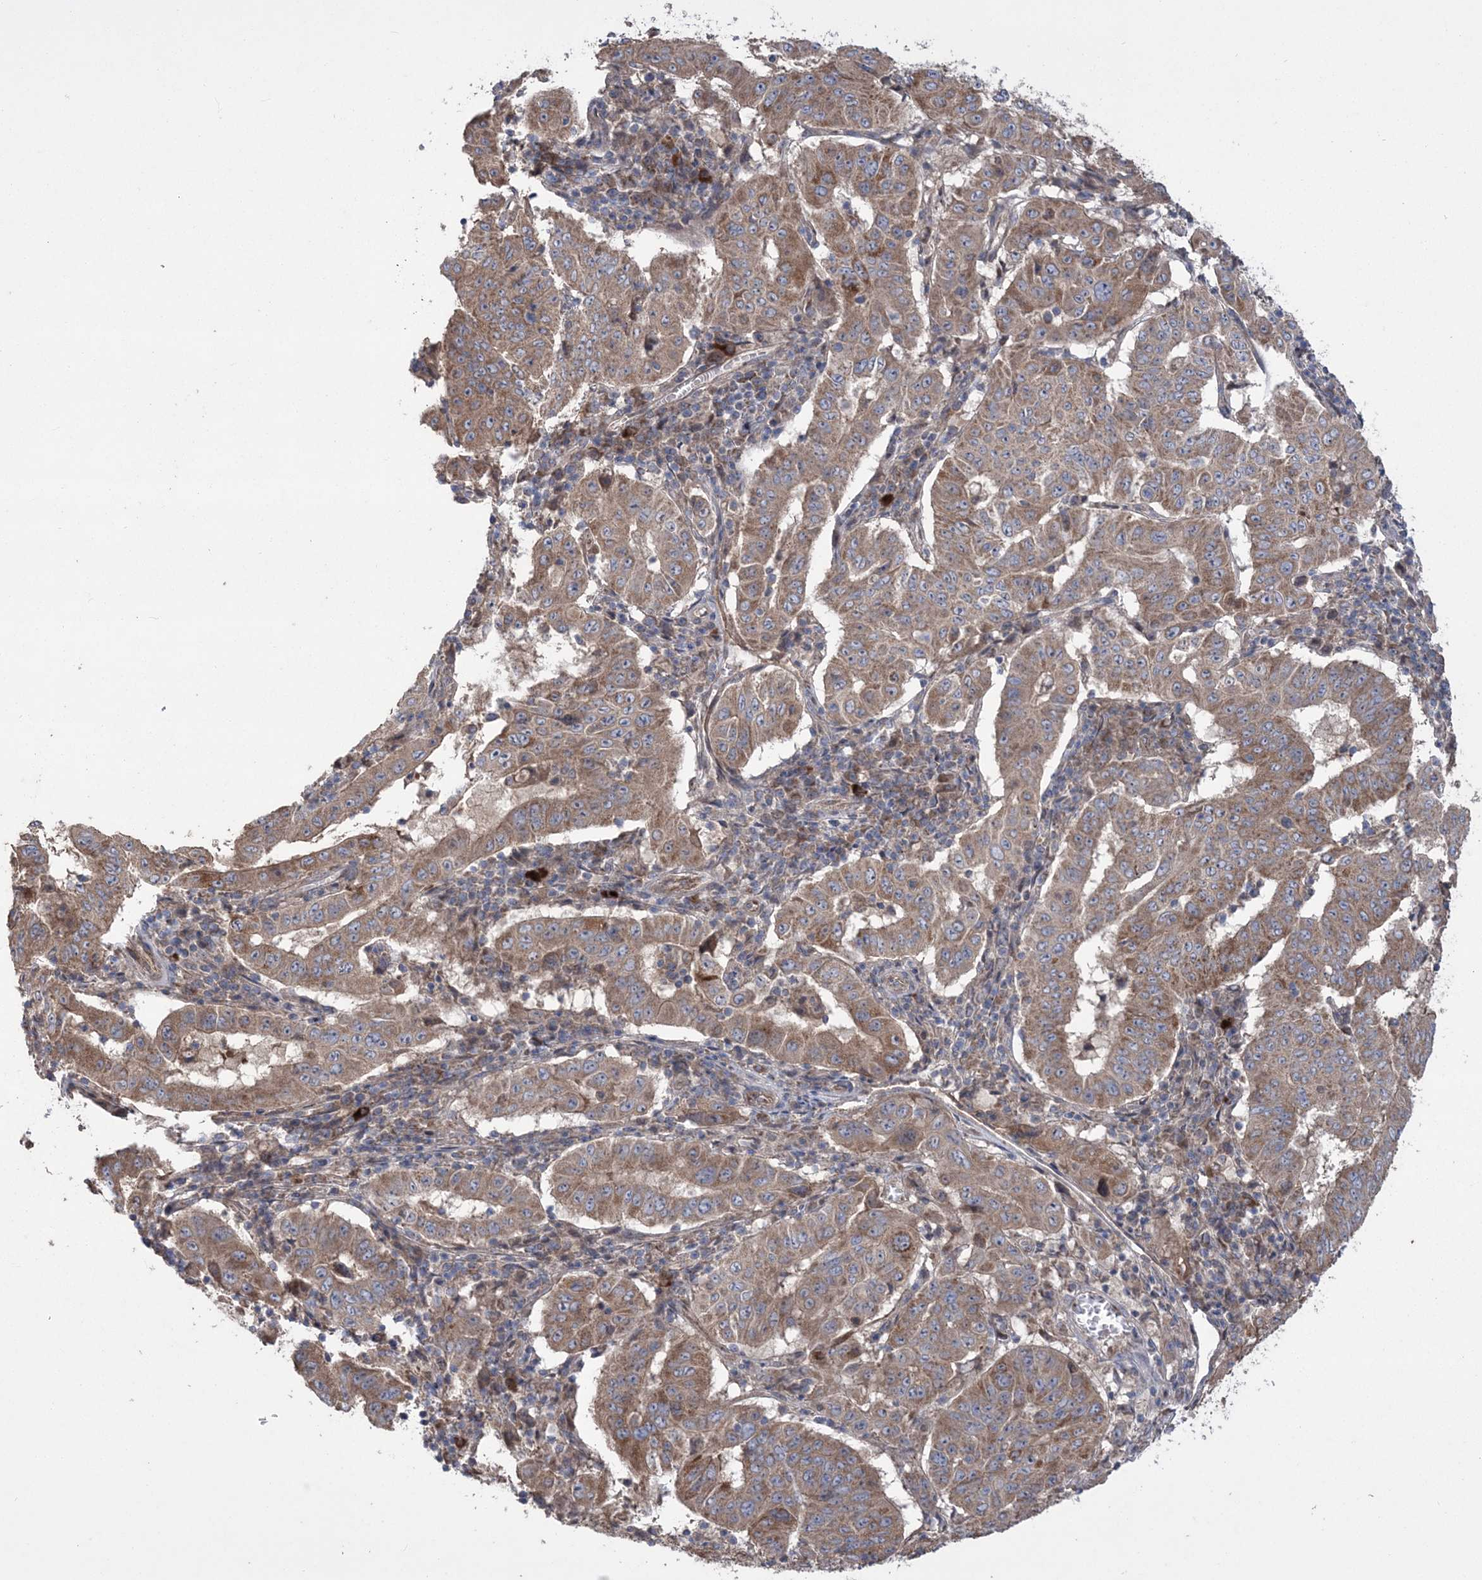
{"staining": {"intensity": "moderate", "quantity": ">75%", "location": "cytoplasmic/membranous"}, "tissue": "pancreatic cancer", "cell_type": "Tumor cells", "image_type": "cancer", "snomed": [{"axis": "morphology", "description": "Adenocarcinoma, NOS"}, {"axis": "topography", "description": "Pancreas"}], "caption": "Protein staining by IHC demonstrates moderate cytoplasmic/membranous positivity in approximately >75% of tumor cells in pancreatic cancer.", "gene": "MTRF1L", "patient": {"sex": "male", "age": 63}}